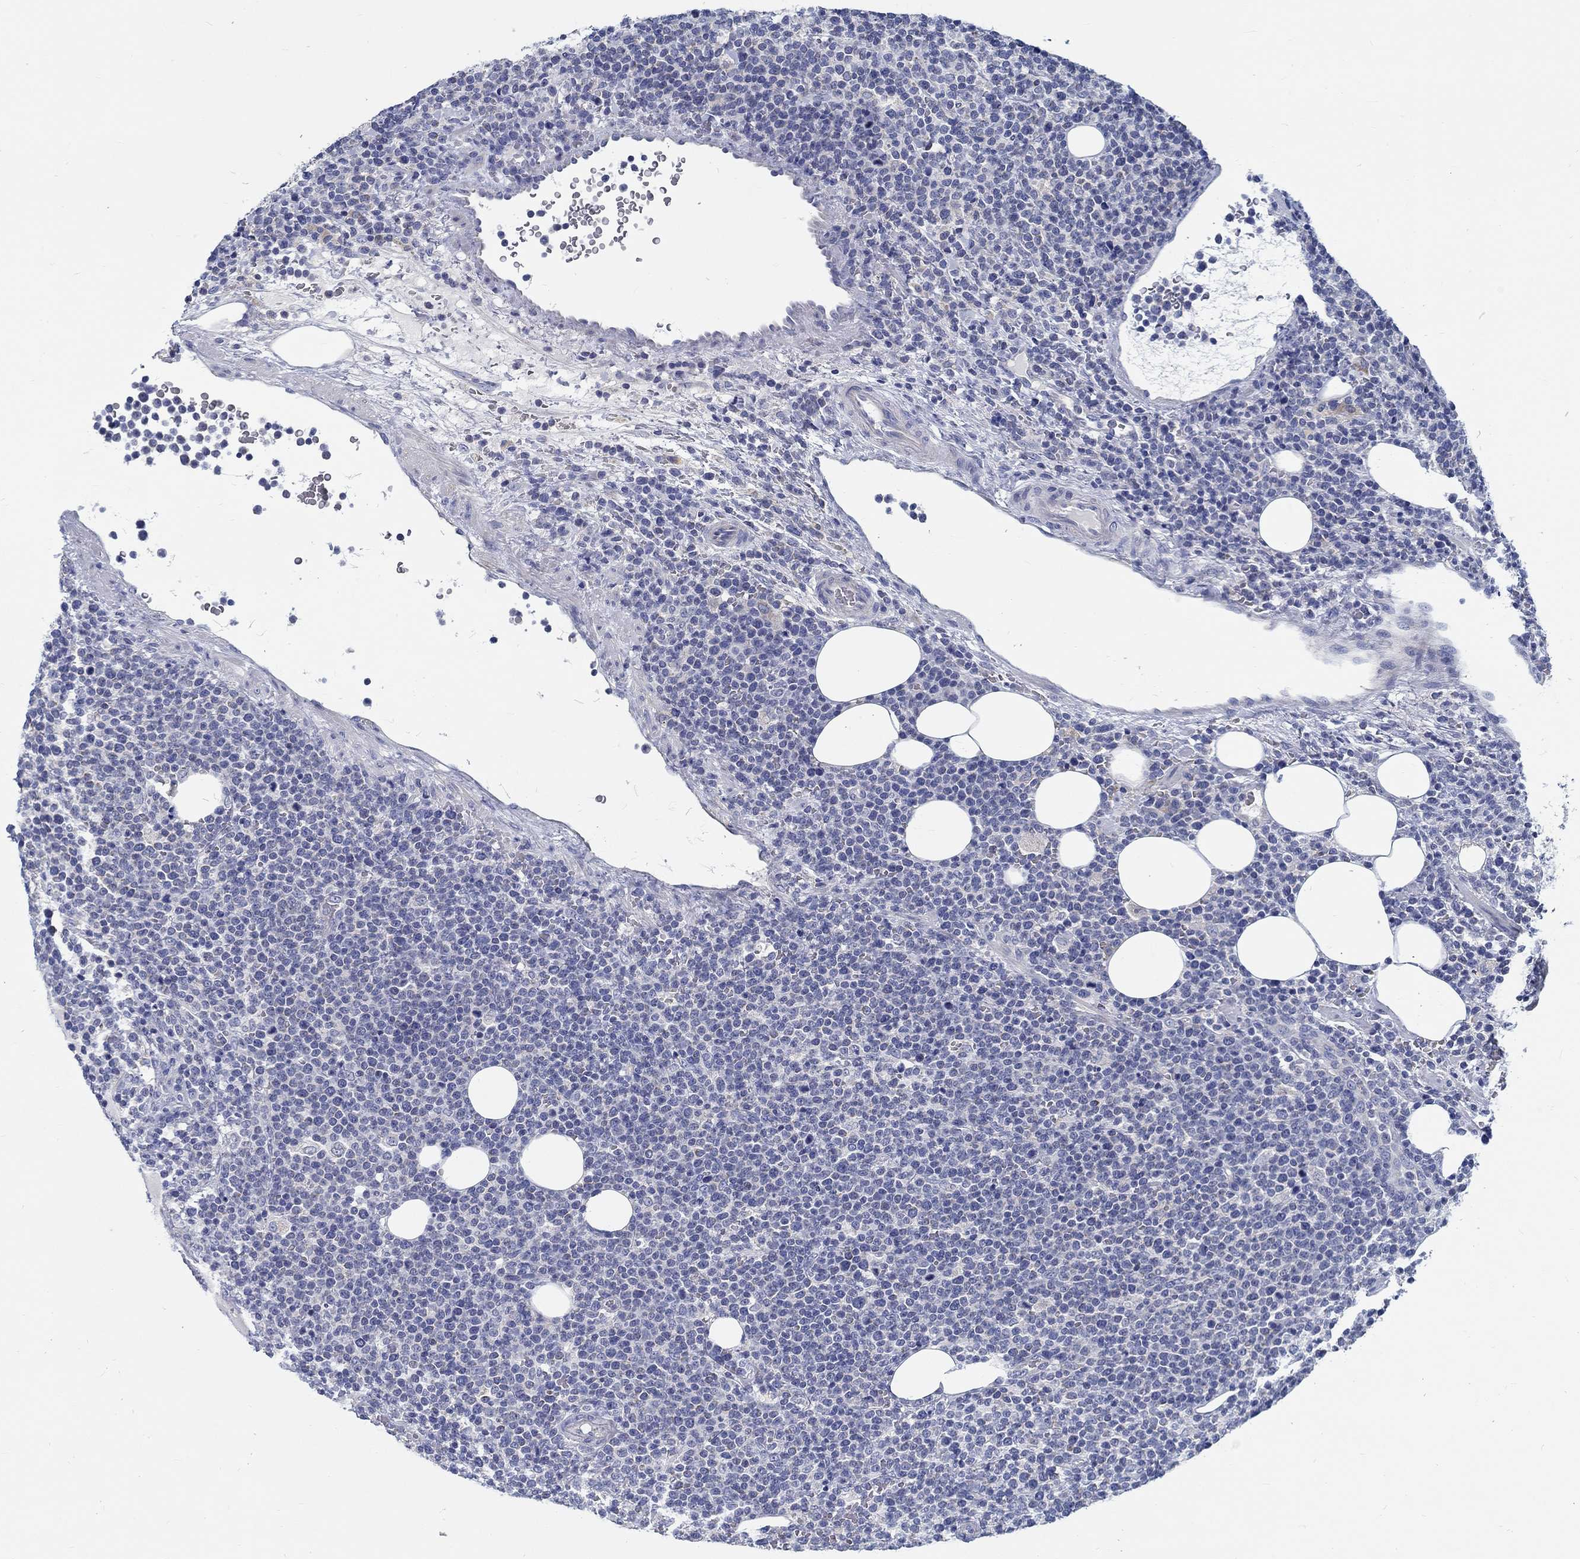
{"staining": {"intensity": "negative", "quantity": "none", "location": "none"}, "tissue": "lymphoma", "cell_type": "Tumor cells", "image_type": "cancer", "snomed": [{"axis": "morphology", "description": "Malignant lymphoma, non-Hodgkin's type, High grade"}, {"axis": "topography", "description": "Lymph node"}], "caption": "Immunohistochemical staining of human high-grade malignant lymphoma, non-Hodgkin's type reveals no significant positivity in tumor cells.", "gene": "MYBPC1", "patient": {"sex": "male", "age": 61}}